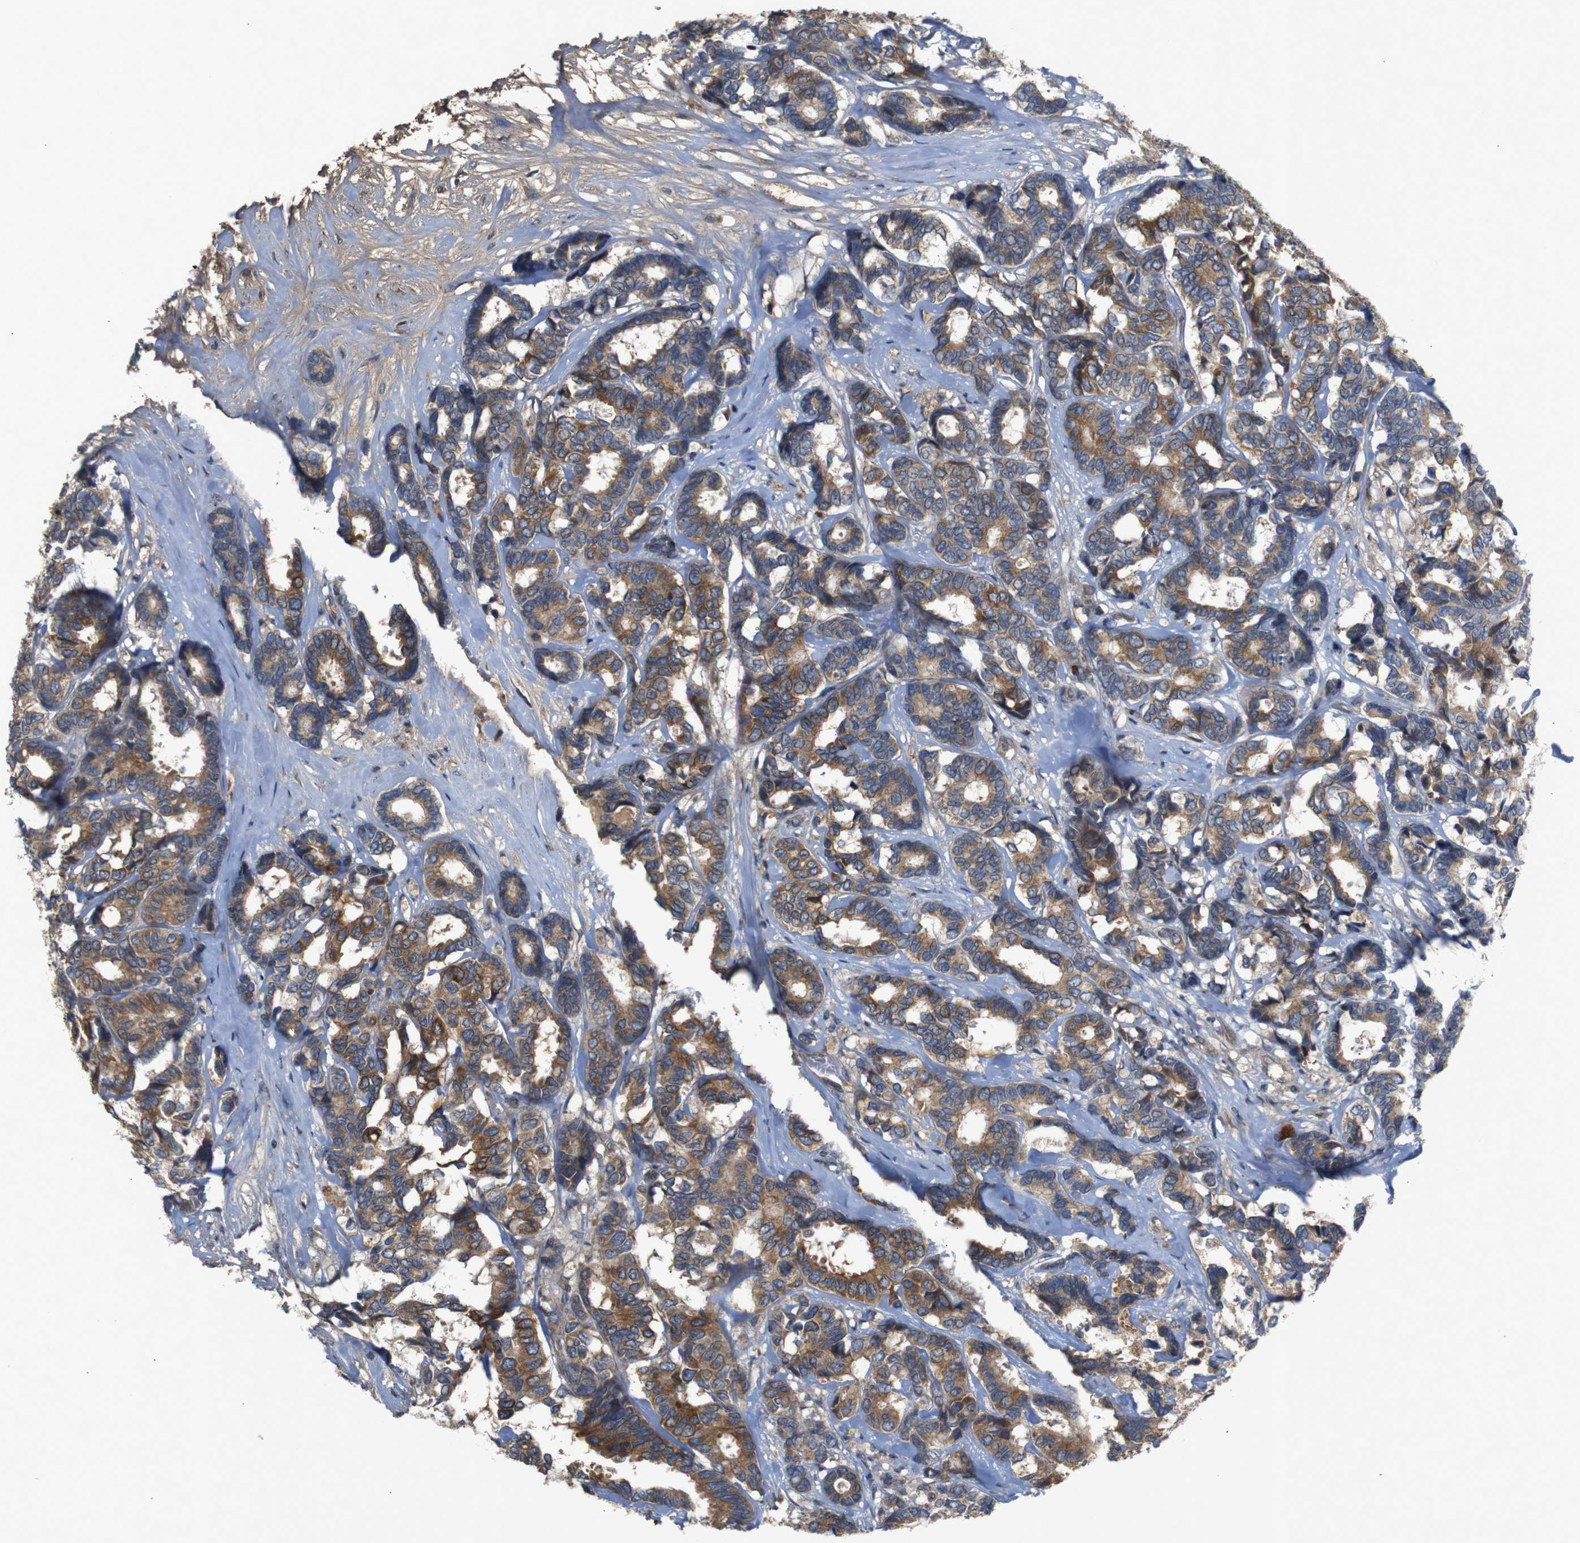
{"staining": {"intensity": "moderate", "quantity": ">75%", "location": "cytoplasmic/membranous"}, "tissue": "breast cancer", "cell_type": "Tumor cells", "image_type": "cancer", "snomed": [{"axis": "morphology", "description": "Duct carcinoma"}, {"axis": "topography", "description": "Breast"}], "caption": "Human infiltrating ductal carcinoma (breast) stained for a protein (brown) exhibits moderate cytoplasmic/membranous positive expression in about >75% of tumor cells.", "gene": "PTPN1", "patient": {"sex": "female", "age": 87}}